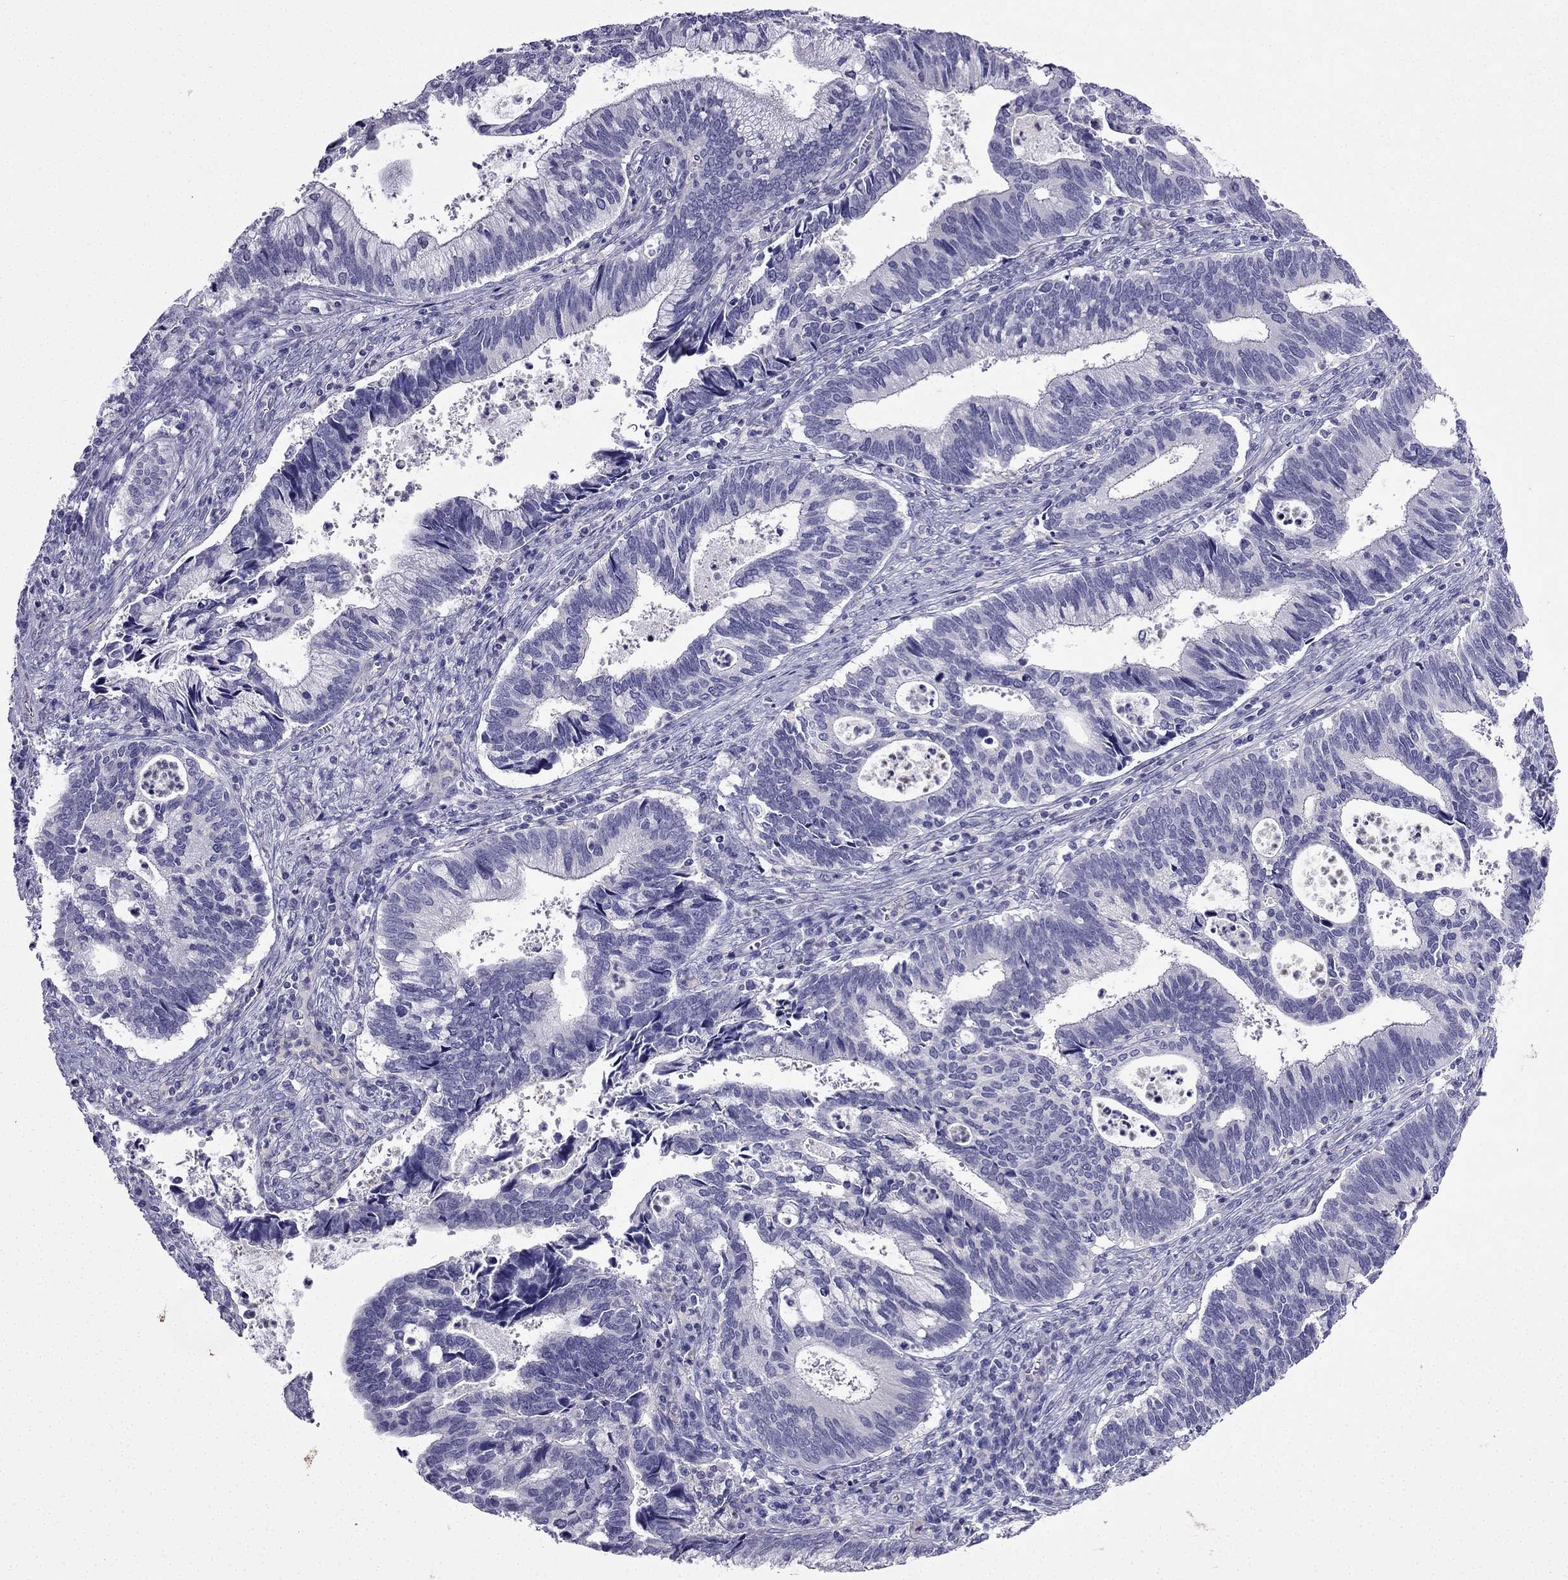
{"staining": {"intensity": "negative", "quantity": "none", "location": "none"}, "tissue": "cervical cancer", "cell_type": "Tumor cells", "image_type": "cancer", "snomed": [{"axis": "morphology", "description": "Adenocarcinoma, NOS"}, {"axis": "topography", "description": "Cervix"}], "caption": "High power microscopy histopathology image of an IHC micrograph of cervical adenocarcinoma, revealing no significant staining in tumor cells.", "gene": "GJA8", "patient": {"sex": "female", "age": 42}}